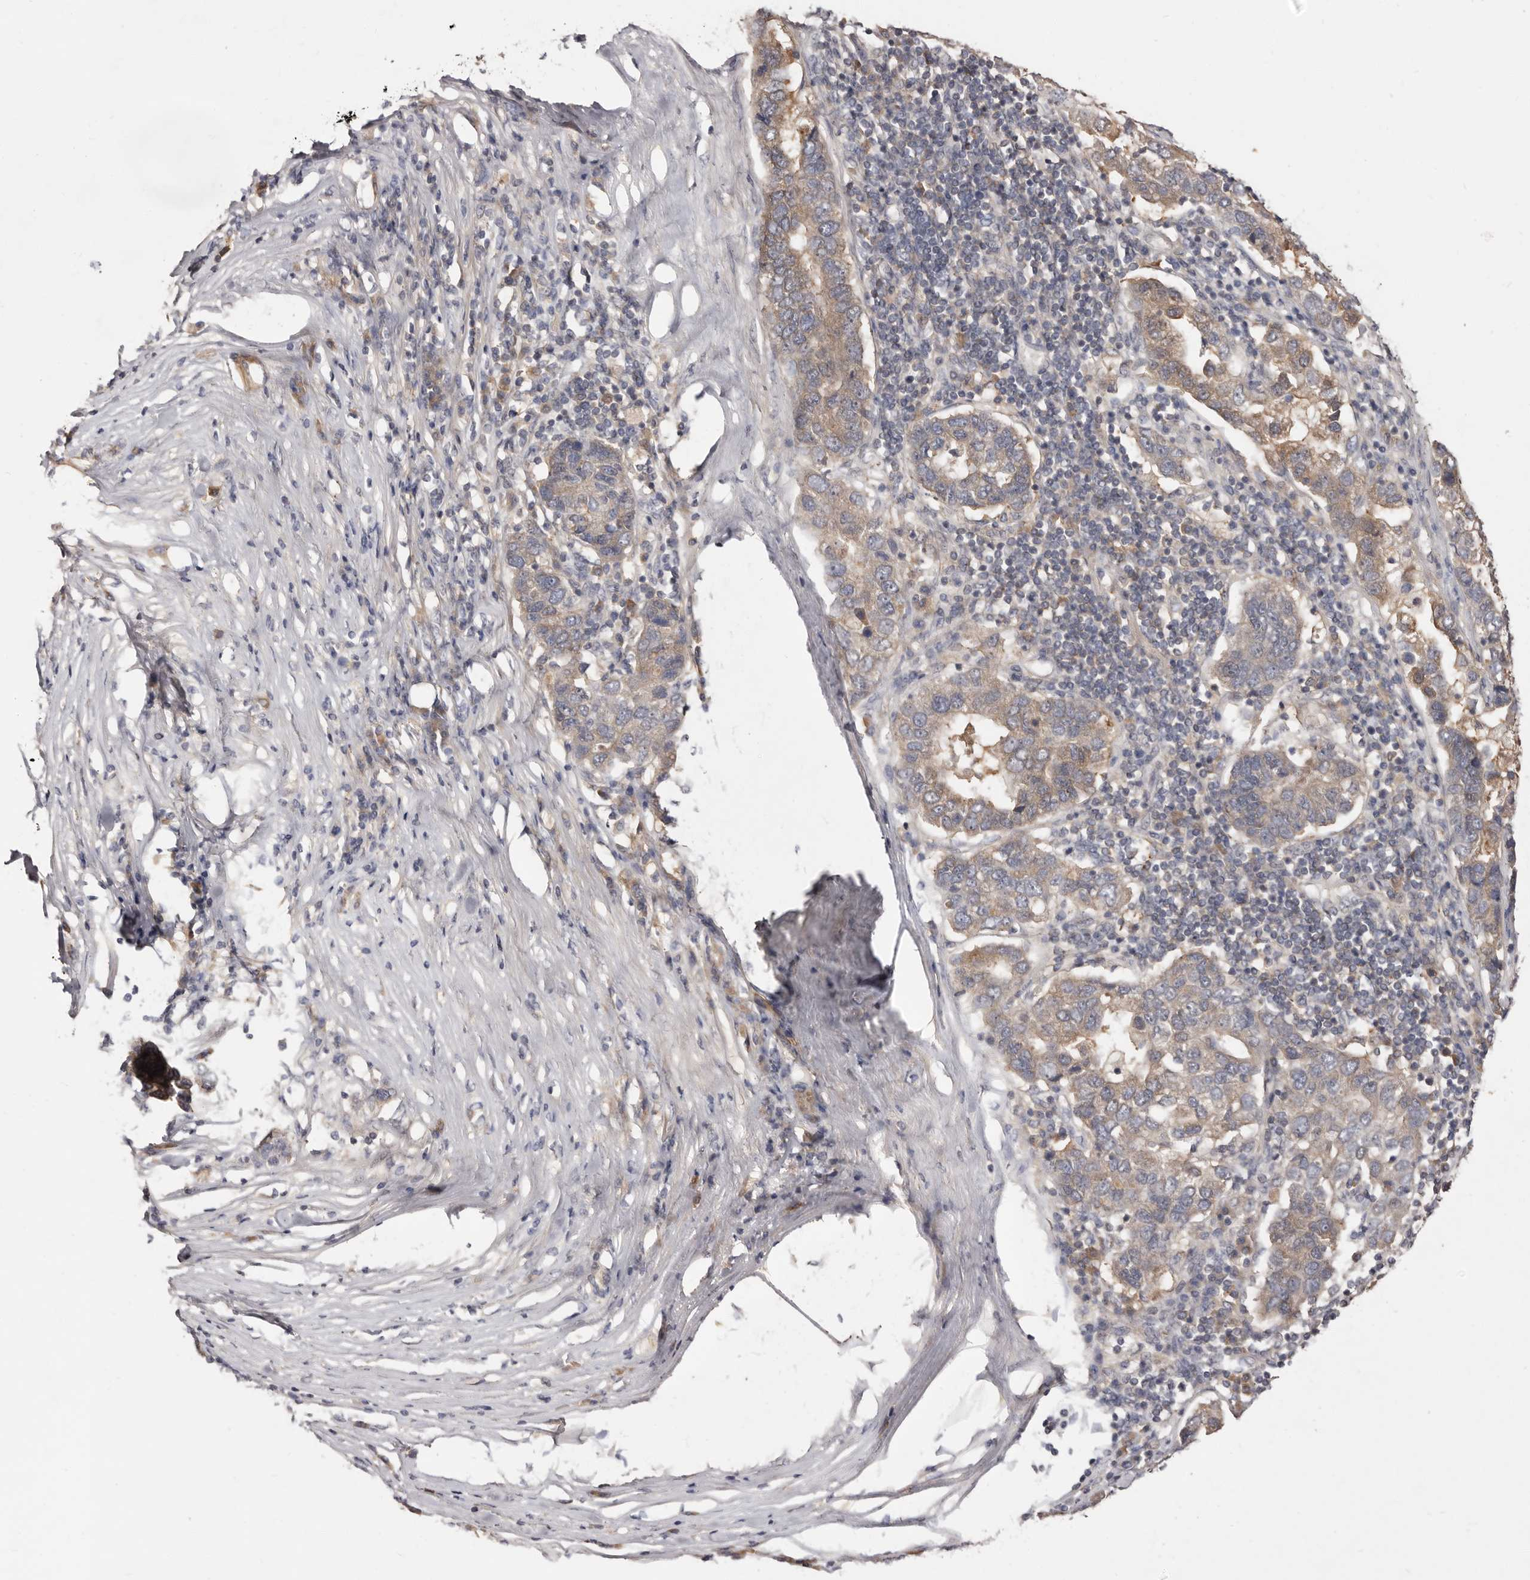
{"staining": {"intensity": "moderate", "quantity": ">75%", "location": "cytoplasmic/membranous"}, "tissue": "pancreatic cancer", "cell_type": "Tumor cells", "image_type": "cancer", "snomed": [{"axis": "morphology", "description": "Adenocarcinoma, NOS"}, {"axis": "topography", "description": "Pancreas"}], "caption": "Pancreatic cancer (adenocarcinoma) tissue shows moderate cytoplasmic/membranous staining in about >75% of tumor cells, visualized by immunohistochemistry.", "gene": "INAVA", "patient": {"sex": "female", "age": 61}}